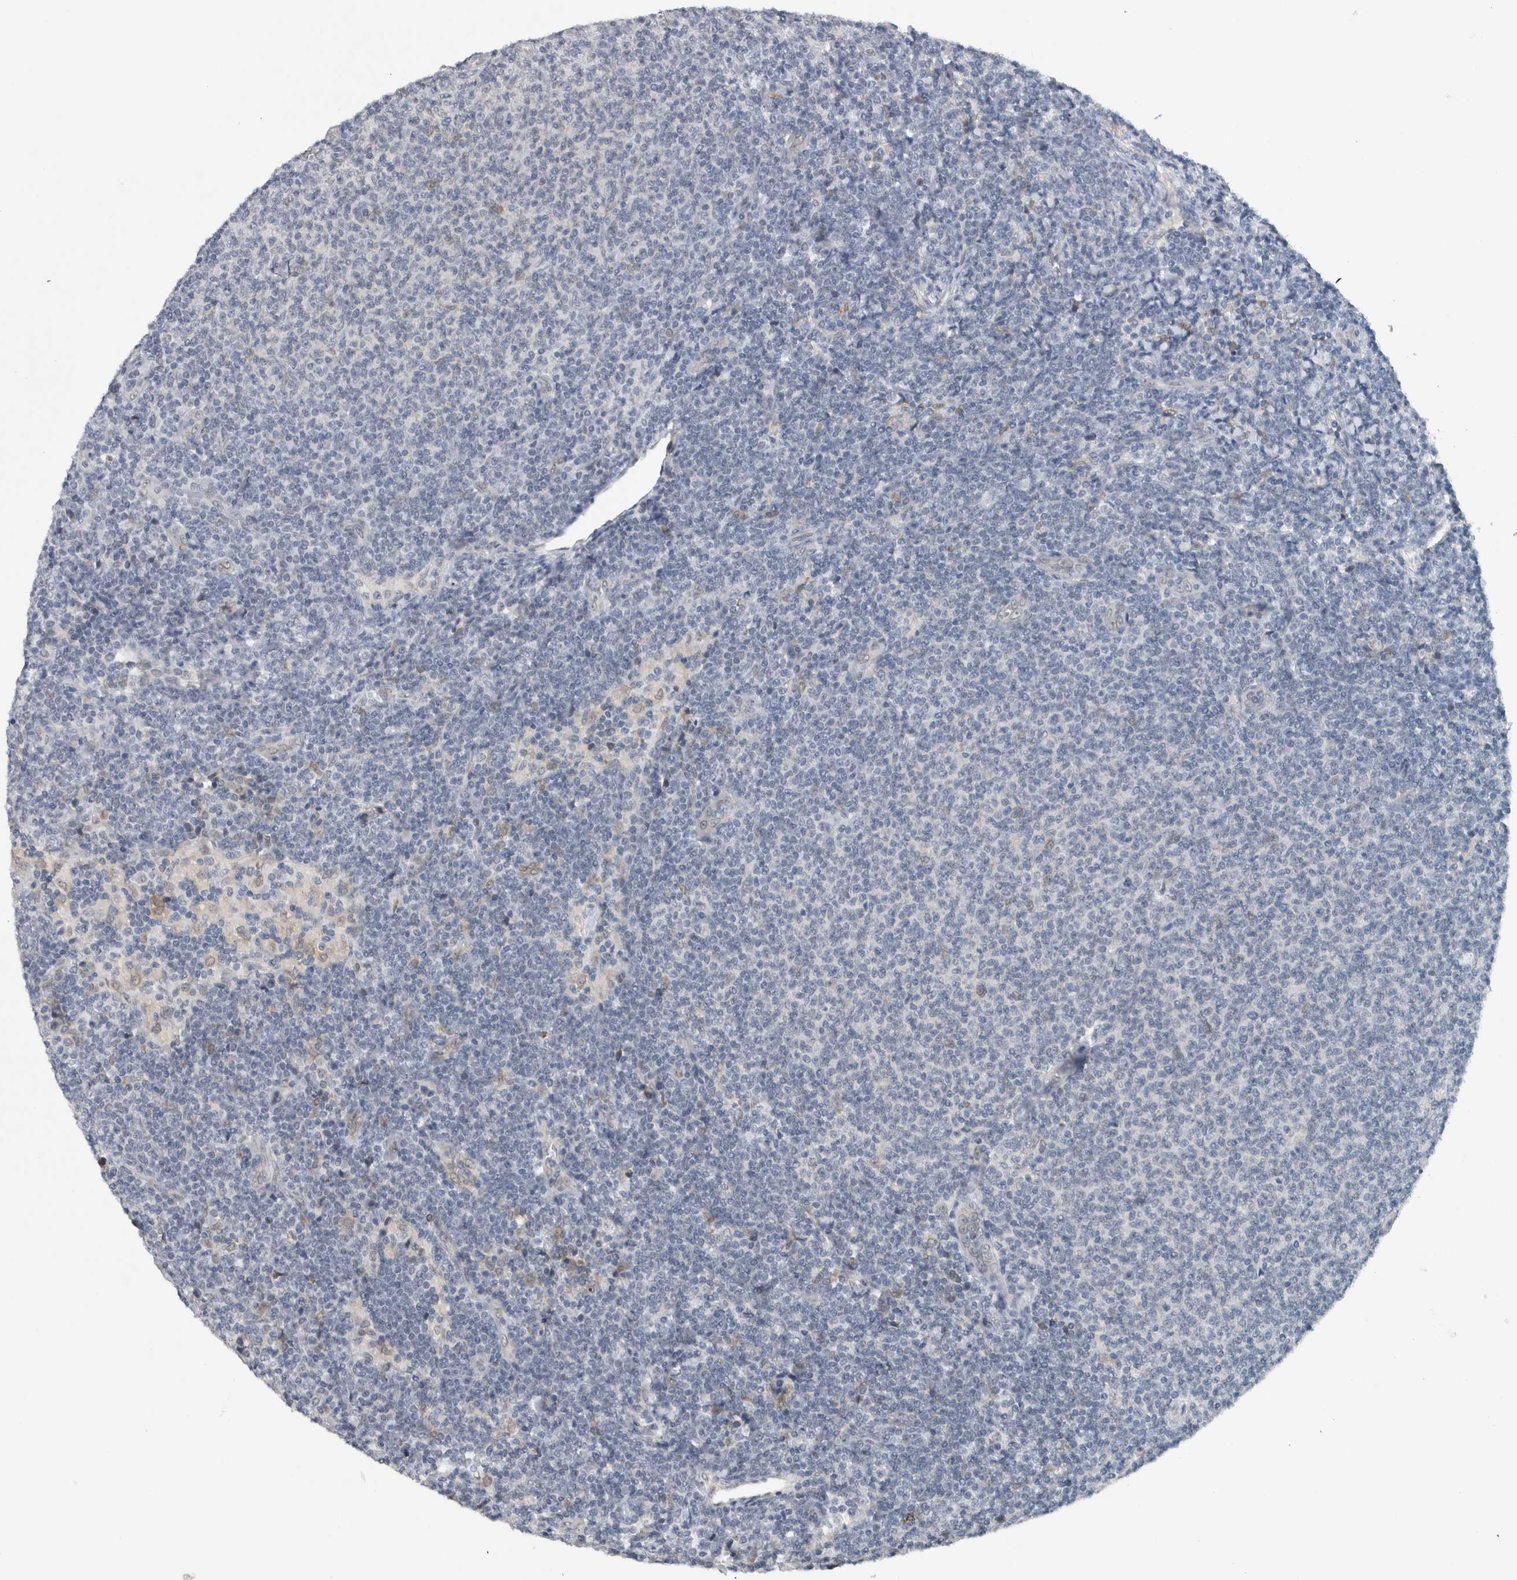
{"staining": {"intensity": "negative", "quantity": "none", "location": "none"}, "tissue": "lymphoma", "cell_type": "Tumor cells", "image_type": "cancer", "snomed": [{"axis": "morphology", "description": "Malignant lymphoma, non-Hodgkin's type, Low grade"}, {"axis": "topography", "description": "Lymph node"}], "caption": "The IHC micrograph has no significant expression in tumor cells of lymphoma tissue.", "gene": "PRXL2A", "patient": {"sex": "male", "age": 66}}